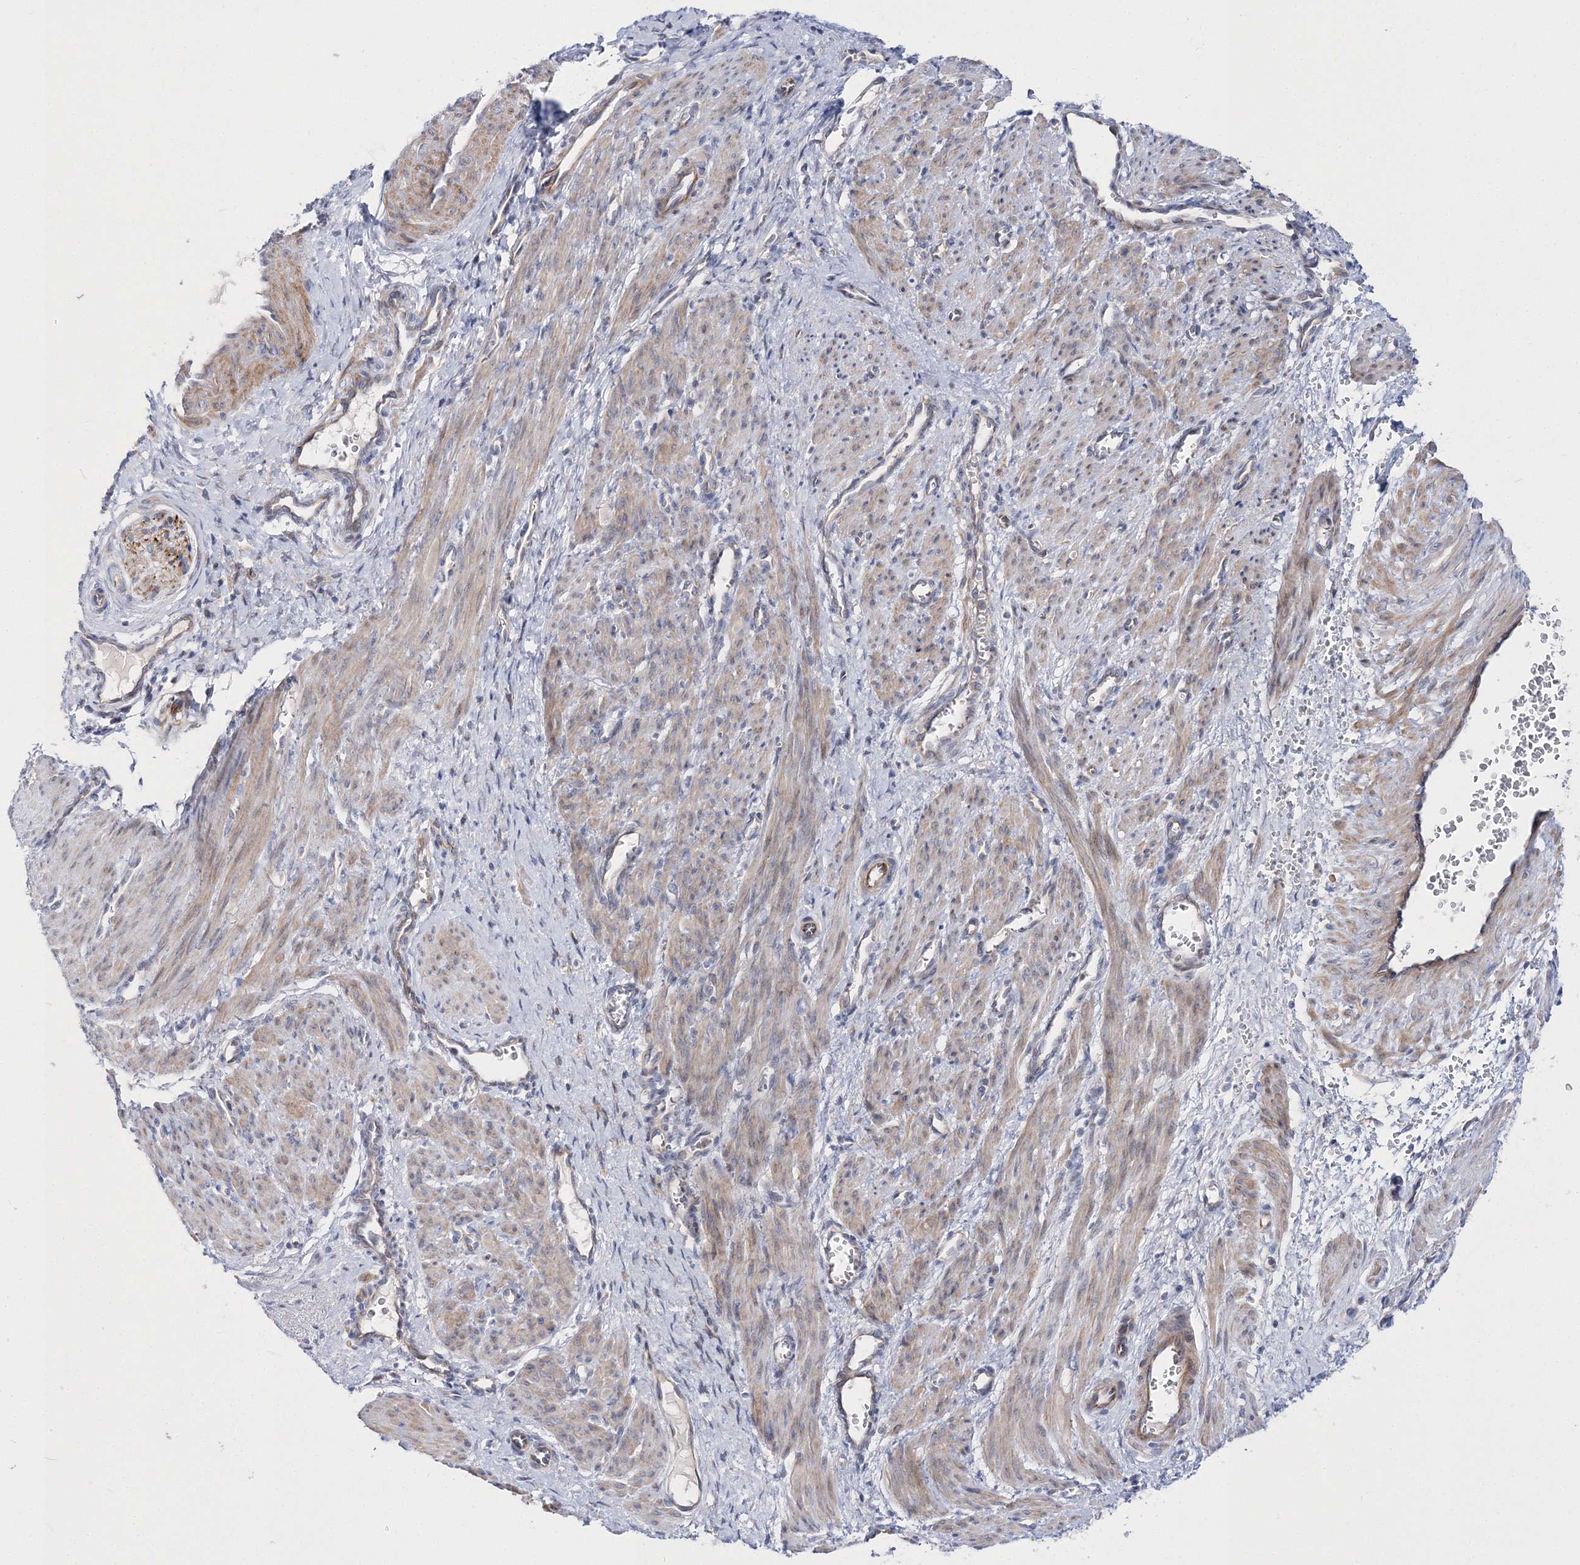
{"staining": {"intensity": "weak", "quantity": ">75%", "location": "cytoplasmic/membranous"}, "tissue": "smooth muscle", "cell_type": "Smooth muscle cells", "image_type": "normal", "snomed": [{"axis": "morphology", "description": "Normal tissue, NOS"}, {"axis": "topography", "description": "Endometrium"}], "caption": "Benign smooth muscle displays weak cytoplasmic/membranous positivity in approximately >75% of smooth muscle cells (Stains: DAB in brown, nuclei in blue, Microscopy: brightfield microscopy at high magnification)..", "gene": "ARHGAP32", "patient": {"sex": "female", "age": 33}}